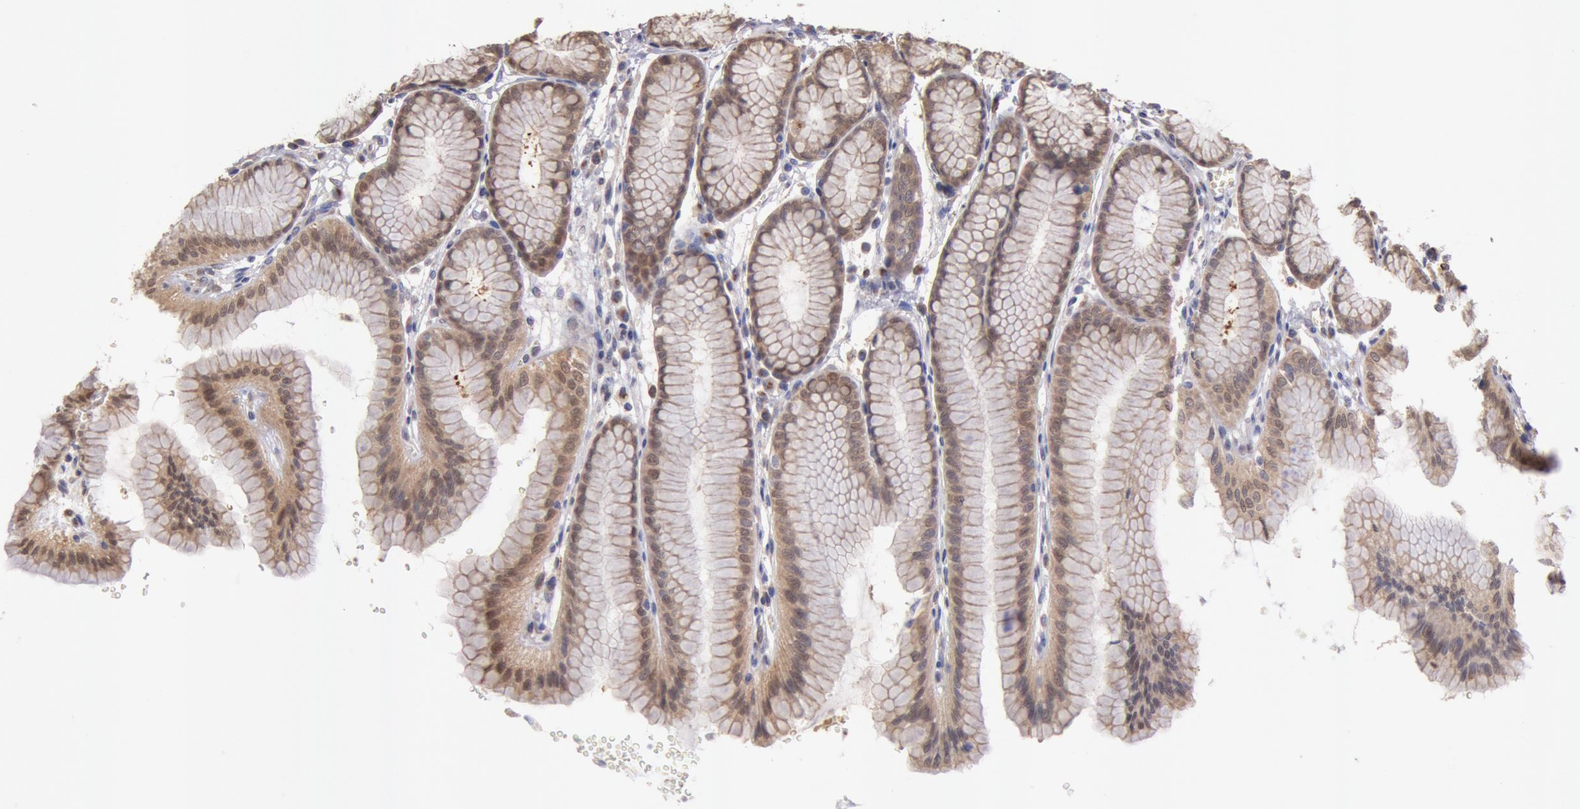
{"staining": {"intensity": "moderate", "quantity": ">75%", "location": "cytoplasmic/membranous,nuclear"}, "tissue": "stomach", "cell_type": "Glandular cells", "image_type": "normal", "snomed": [{"axis": "morphology", "description": "Normal tissue, NOS"}, {"axis": "topography", "description": "Stomach"}], "caption": "IHC histopathology image of unremarkable stomach: human stomach stained using immunohistochemistry (IHC) shows medium levels of moderate protein expression localized specifically in the cytoplasmic/membranous,nuclear of glandular cells, appearing as a cytoplasmic/membranous,nuclear brown color.", "gene": "COMT", "patient": {"sex": "male", "age": 42}}